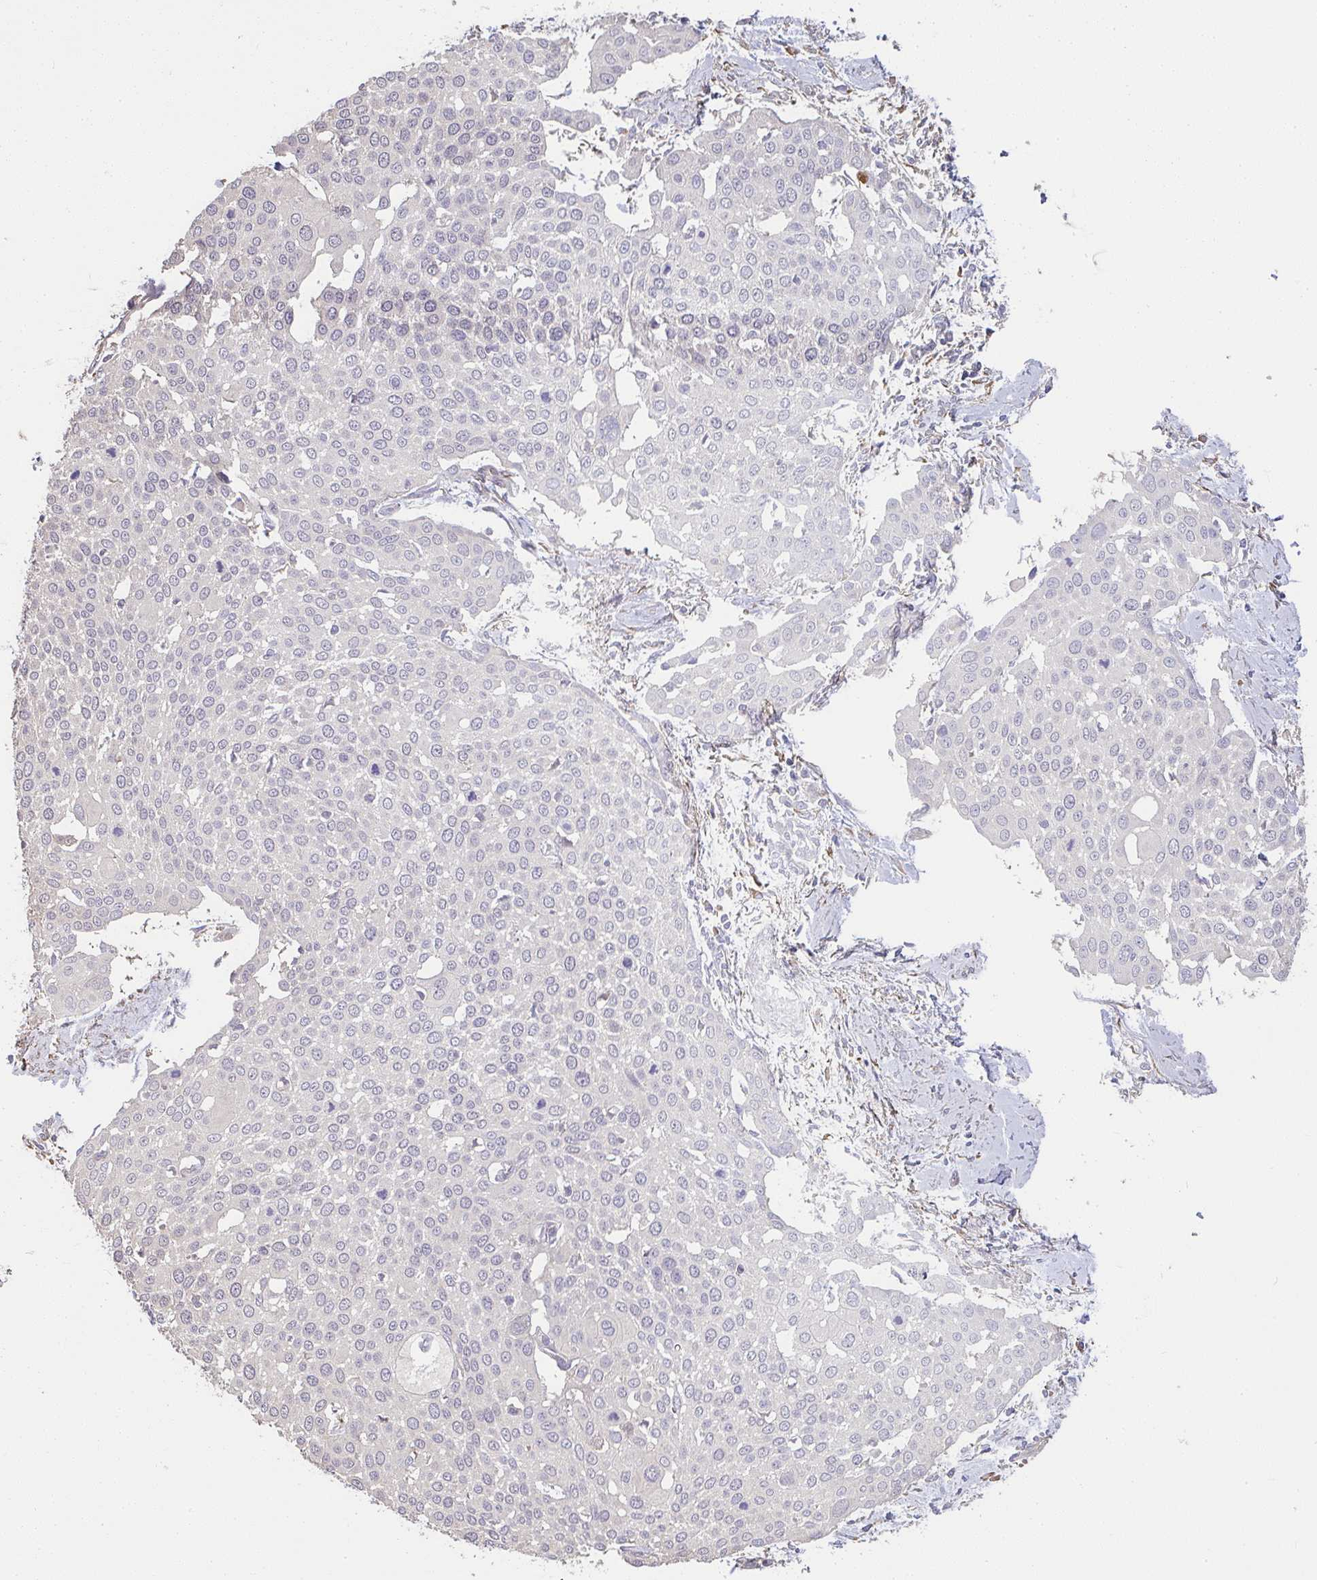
{"staining": {"intensity": "negative", "quantity": "none", "location": "none"}, "tissue": "cervical cancer", "cell_type": "Tumor cells", "image_type": "cancer", "snomed": [{"axis": "morphology", "description": "Squamous cell carcinoma, NOS"}, {"axis": "topography", "description": "Cervix"}], "caption": "Immunohistochemistry (IHC) of cervical squamous cell carcinoma demonstrates no positivity in tumor cells.", "gene": "BRINP3", "patient": {"sex": "female", "age": 44}}